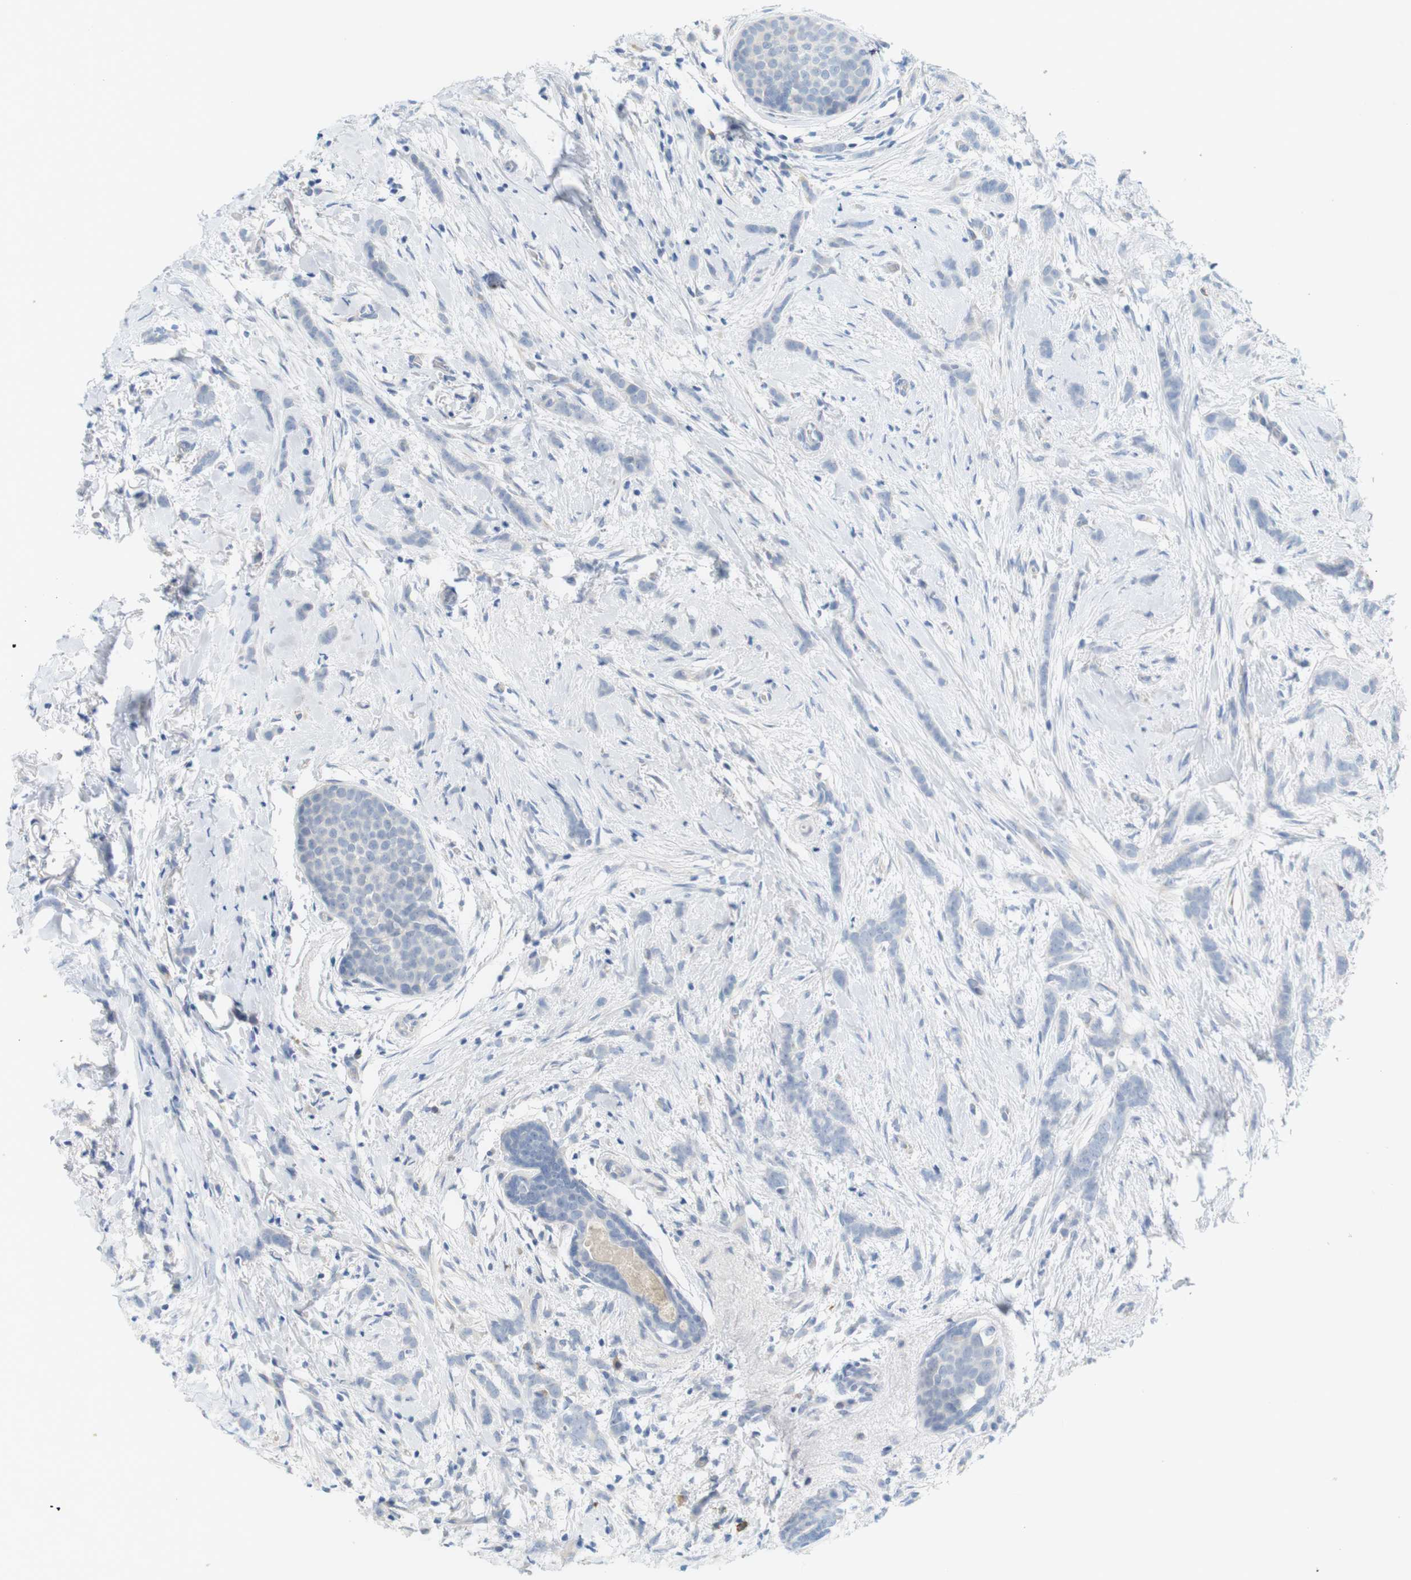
{"staining": {"intensity": "negative", "quantity": "none", "location": "none"}, "tissue": "breast cancer", "cell_type": "Tumor cells", "image_type": "cancer", "snomed": [{"axis": "morphology", "description": "Lobular carcinoma, in situ"}, {"axis": "morphology", "description": "Lobular carcinoma"}, {"axis": "topography", "description": "Breast"}], "caption": "A photomicrograph of lobular carcinoma (breast) stained for a protein reveals no brown staining in tumor cells.", "gene": "RGS9", "patient": {"sex": "female", "age": 41}}